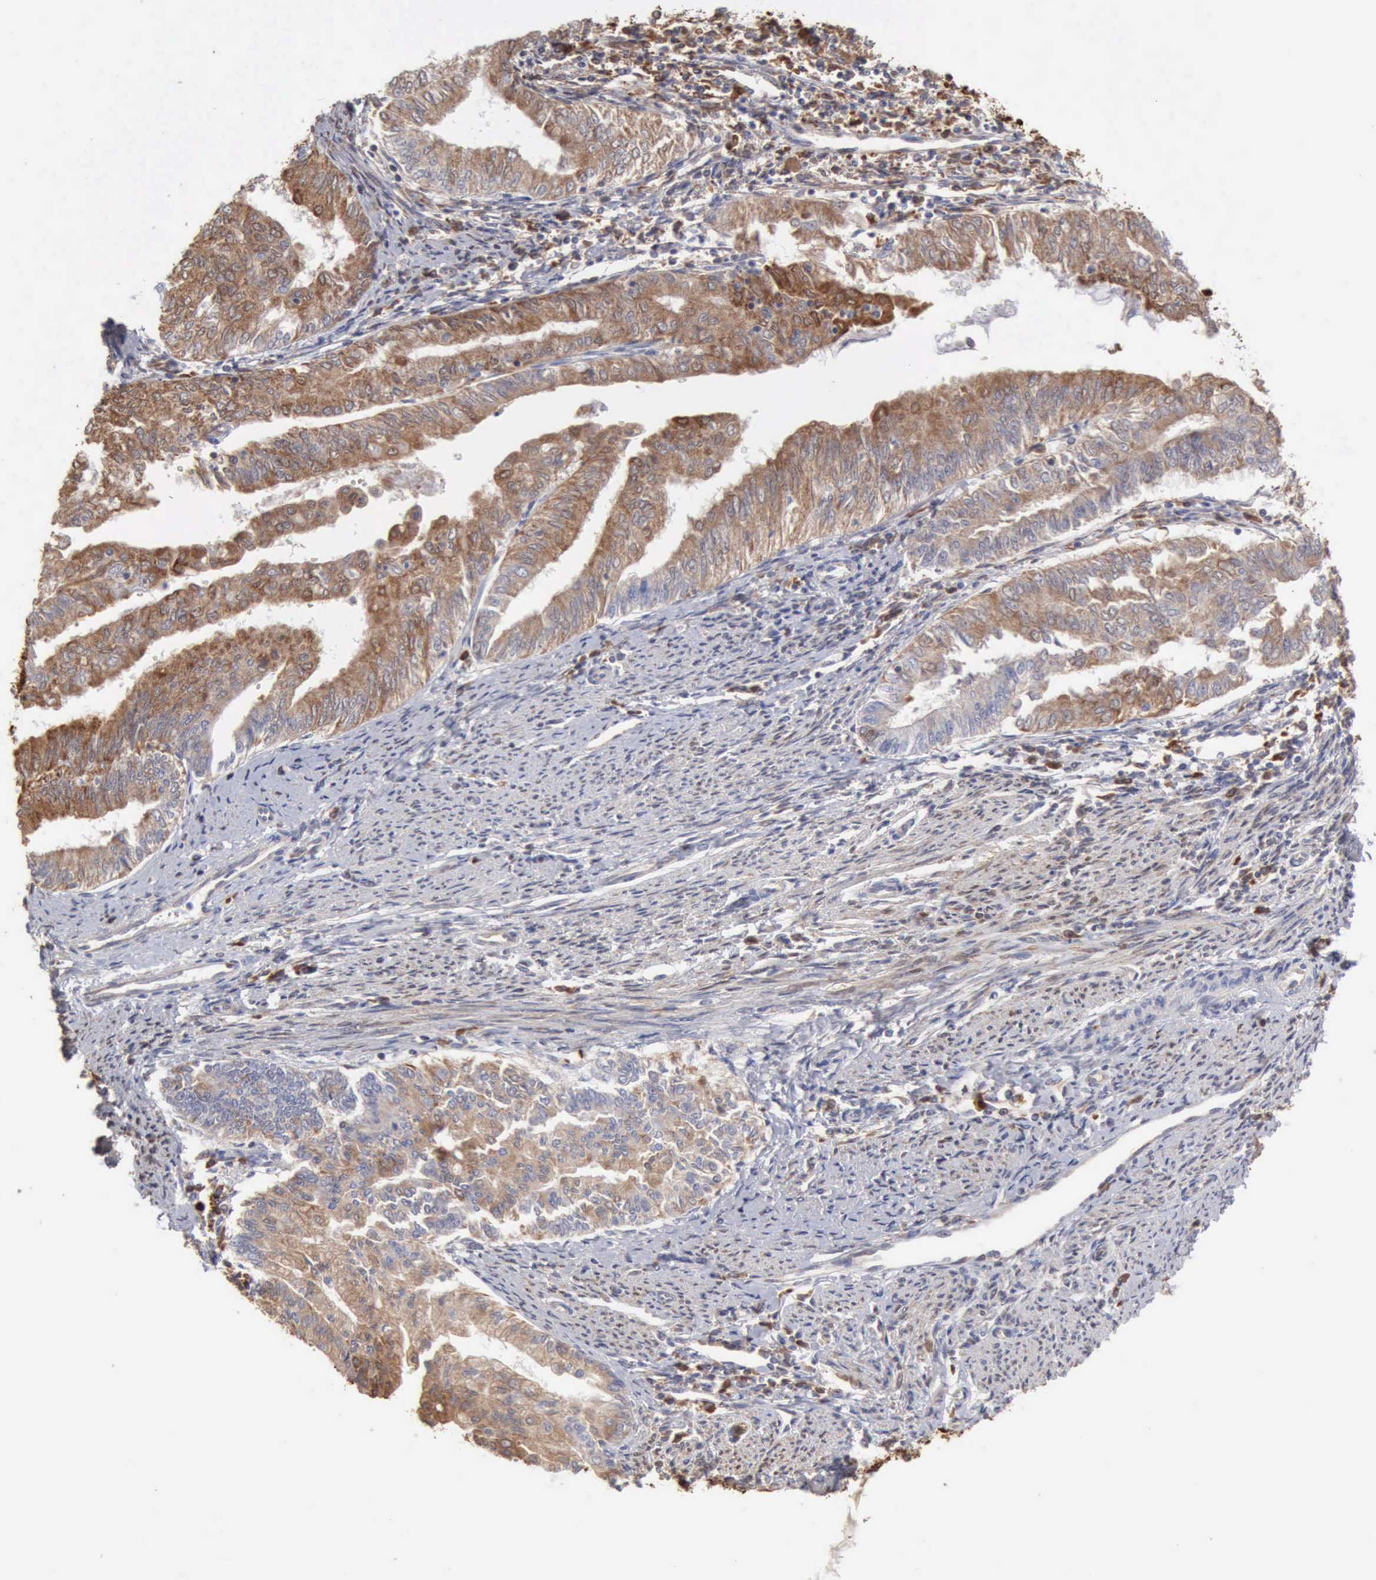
{"staining": {"intensity": "moderate", "quantity": ">75%", "location": "cytoplasmic/membranous"}, "tissue": "endometrial cancer", "cell_type": "Tumor cells", "image_type": "cancer", "snomed": [{"axis": "morphology", "description": "Adenocarcinoma, NOS"}, {"axis": "topography", "description": "Endometrium"}], "caption": "Protein analysis of endometrial cancer tissue exhibits moderate cytoplasmic/membranous positivity in approximately >75% of tumor cells. The protein is shown in brown color, while the nuclei are stained blue.", "gene": "APOL2", "patient": {"sex": "female", "age": 66}}